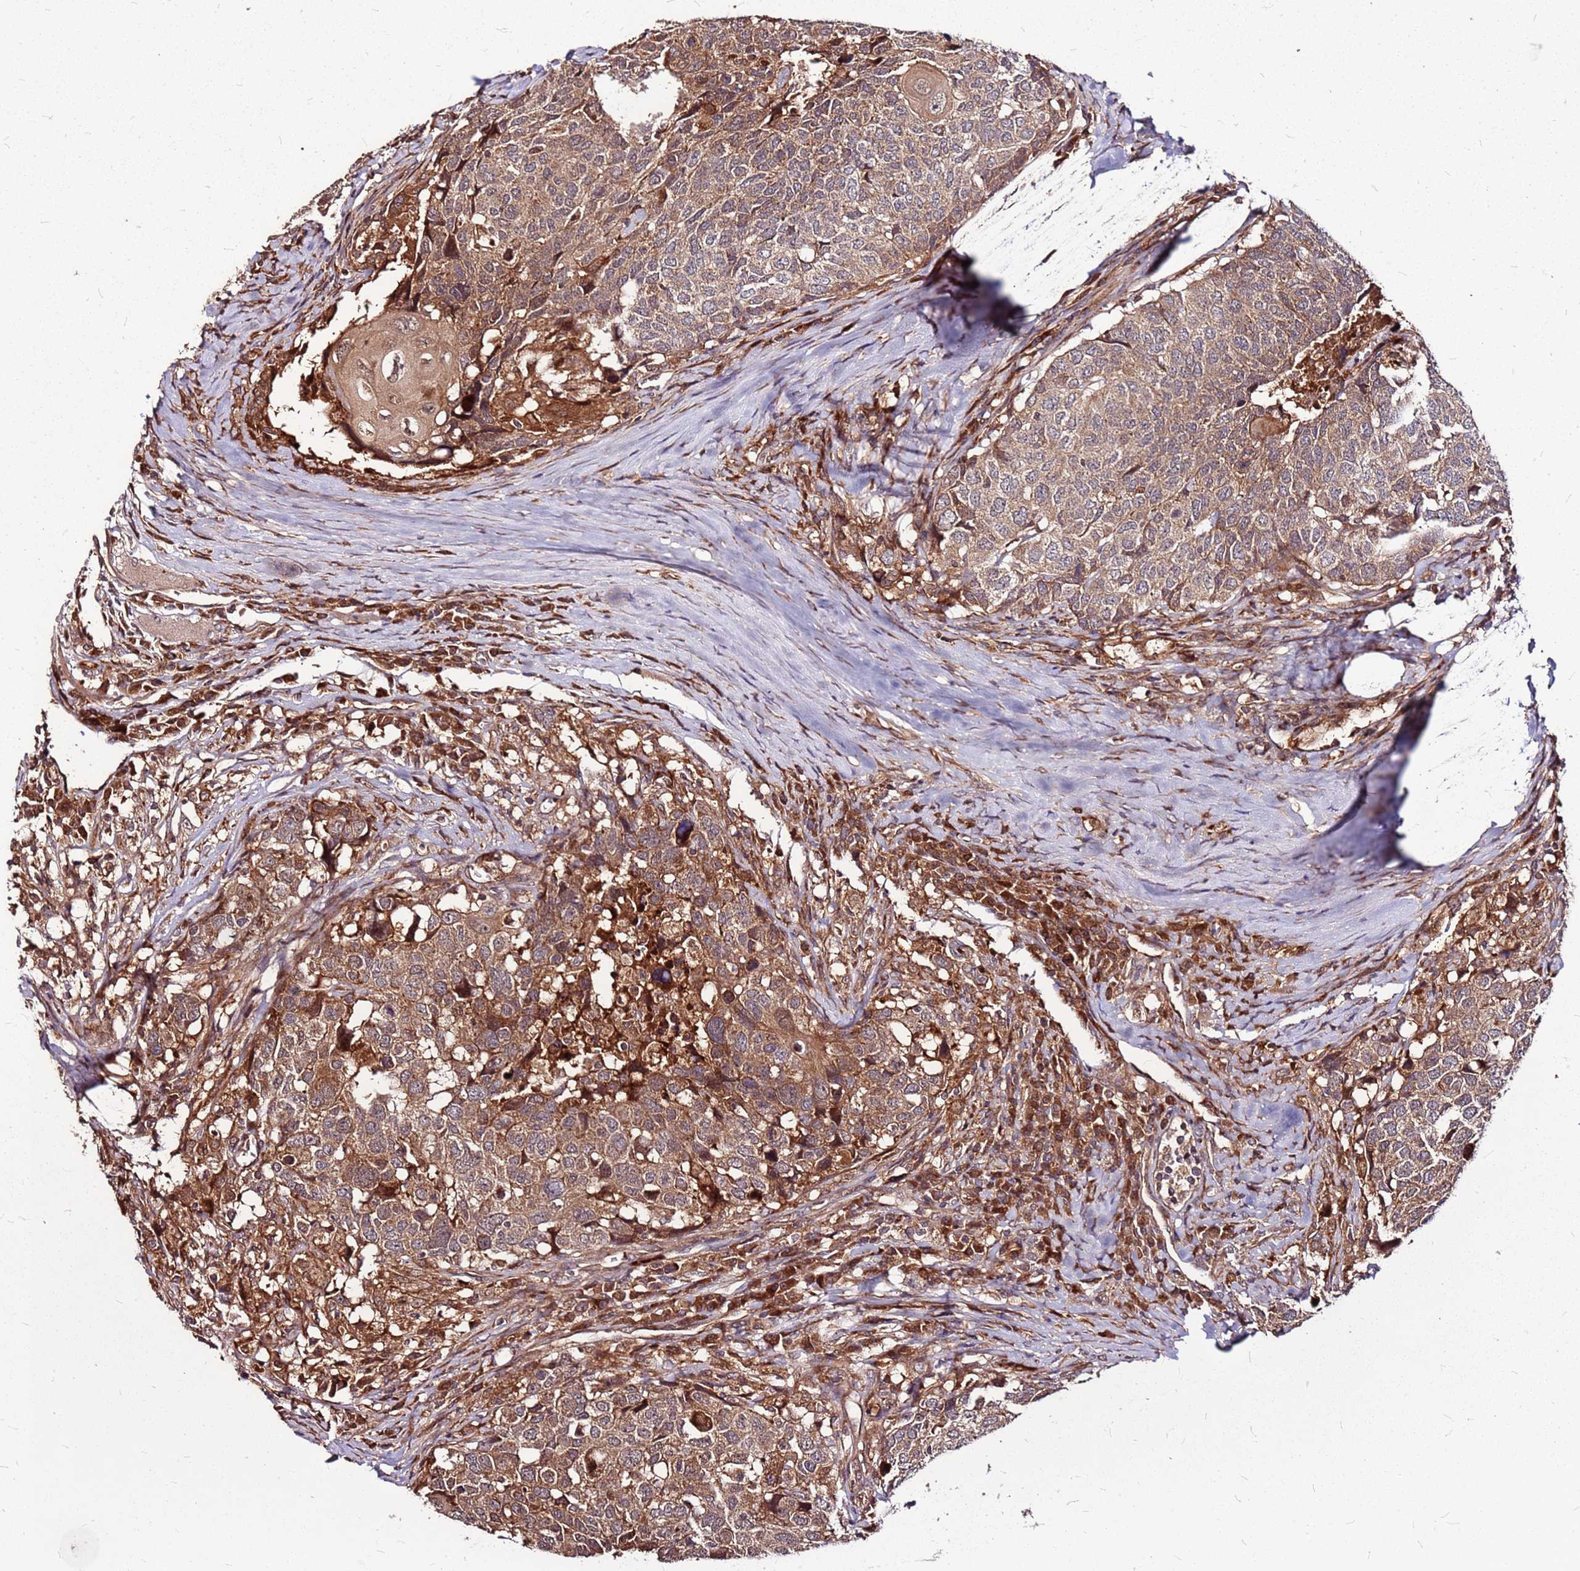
{"staining": {"intensity": "moderate", "quantity": ">75%", "location": "cytoplasmic/membranous"}, "tissue": "head and neck cancer", "cell_type": "Tumor cells", "image_type": "cancer", "snomed": [{"axis": "morphology", "description": "Squamous cell carcinoma, NOS"}, {"axis": "topography", "description": "Head-Neck"}], "caption": "A micrograph of squamous cell carcinoma (head and neck) stained for a protein exhibits moderate cytoplasmic/membranous brown staining in tumor cells.", "gene": "LYPLAL1", "patient": {"sex": "male", "age": 66}}